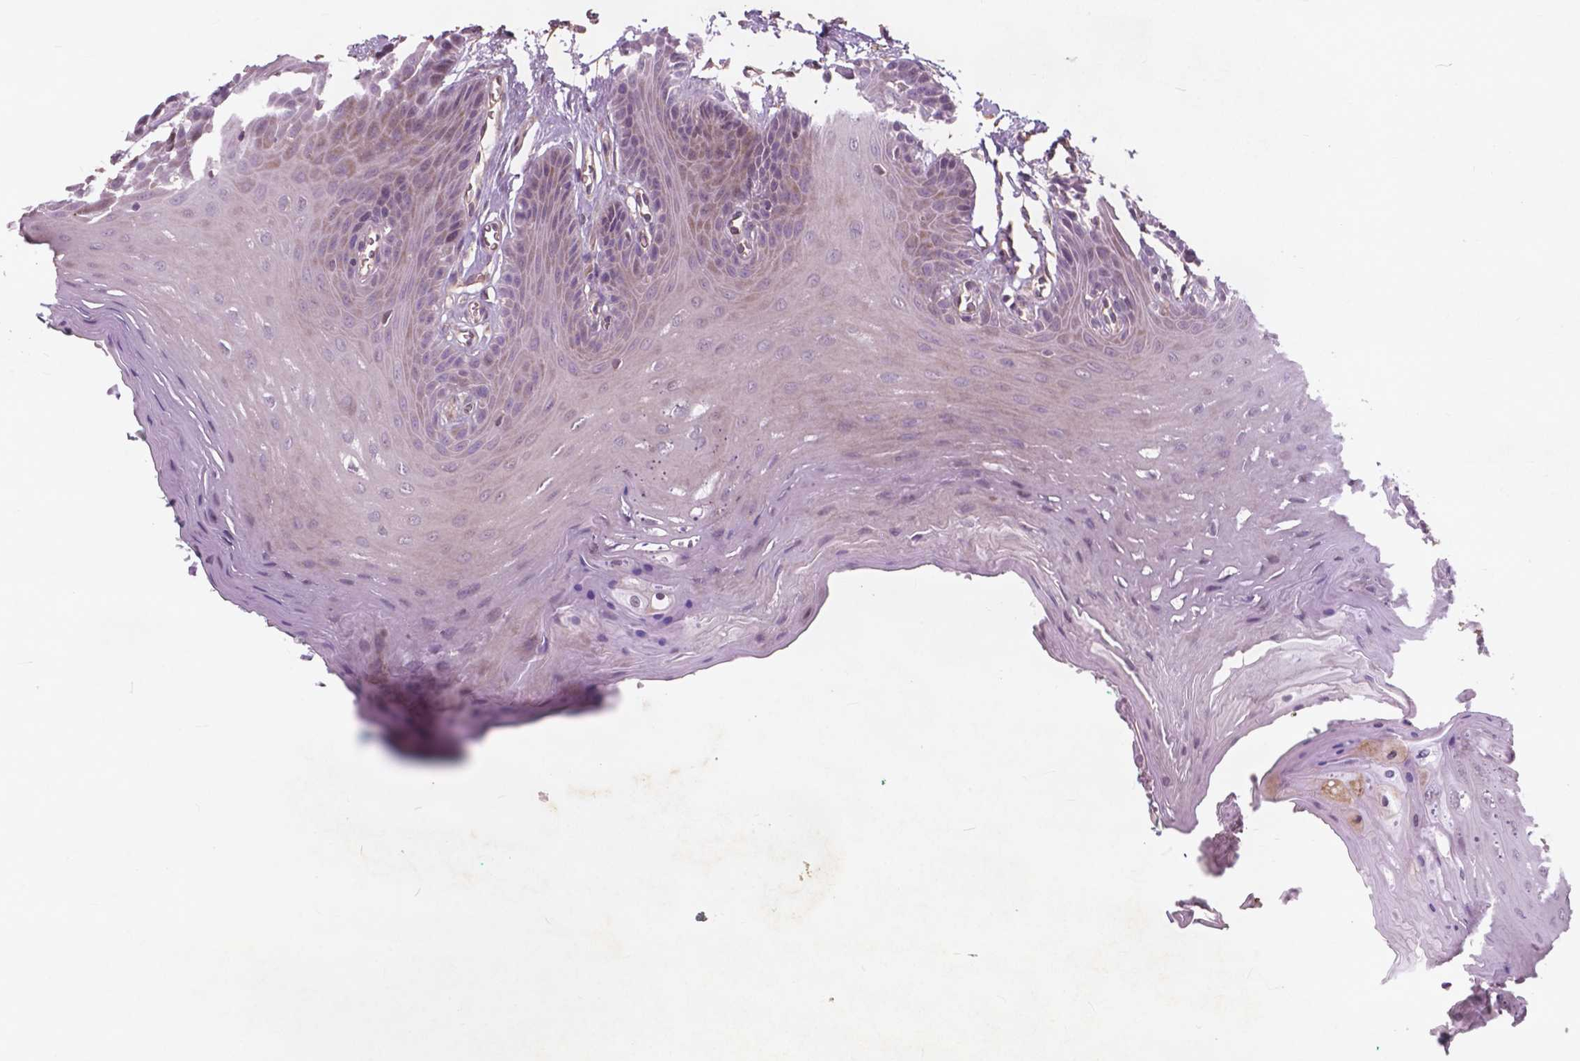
{"staining": {"intensity": "negative", "quantity": "none", "location": "none"}, "tissue": "oral mucosa", "cell_type": "Squamous epithelial cells", "image_type": "normal", "snomed": [{"axis": "morphology", "description": "Normal tissue, NOS"}, {"axis": "morphology", "description": "Squamous cell carcinoma, NOS"}, {"axis": "topography", "description": "Oral tissue"}, {"axis": "topography", "description": "Head-Neck"}], "caption": "This is a micrograph of IHC staining of normal oral mucosa, which shows no staining in squamous epithelial cells.", "gene": "RFPL4B", "patient": {"sex": "female", "age": 50}}